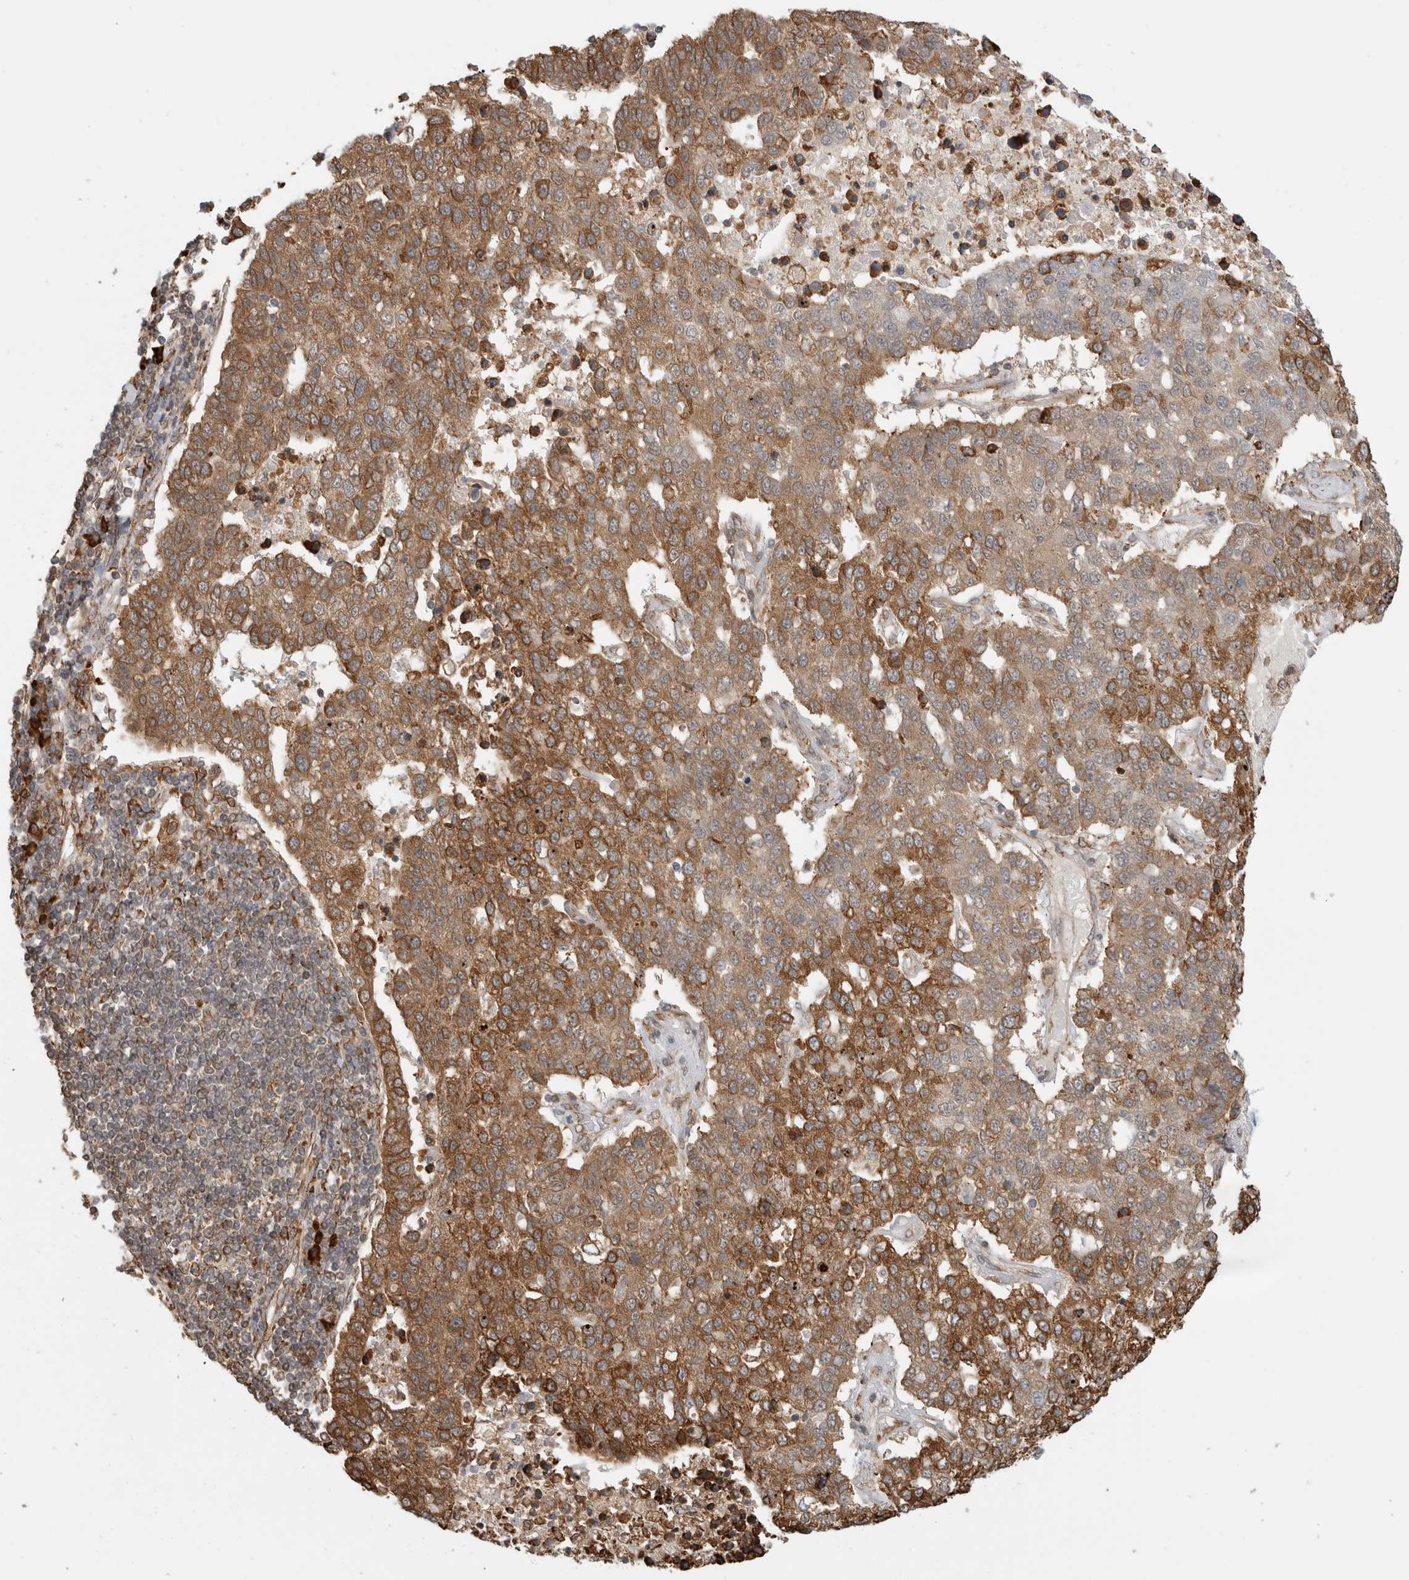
{"staining": {"intensity": "moderate", "quantity": ">75%", "location": "cytoplasmic/membranous"}, "tissue": "pancreatic cancer", "cell_type": "Tumor cells", "image_type": "cancer", "snomed": [{"axis": "morphology", "description": "Adenocarcinoma, NOS"}, {"axis": "topography", "description": "Pancreas"}], "caption": "Immunohistochemical staining of human pancreatic cancer displays moderate cytoplasmic/membranous protein positivity in about >75% of tumor cells. Immunohistochemistry (ihc) stains the protein in brown and the nuclei are stained blue.", "gene": "MS4A7", "patient": {"sex": "female", "age": 61}}